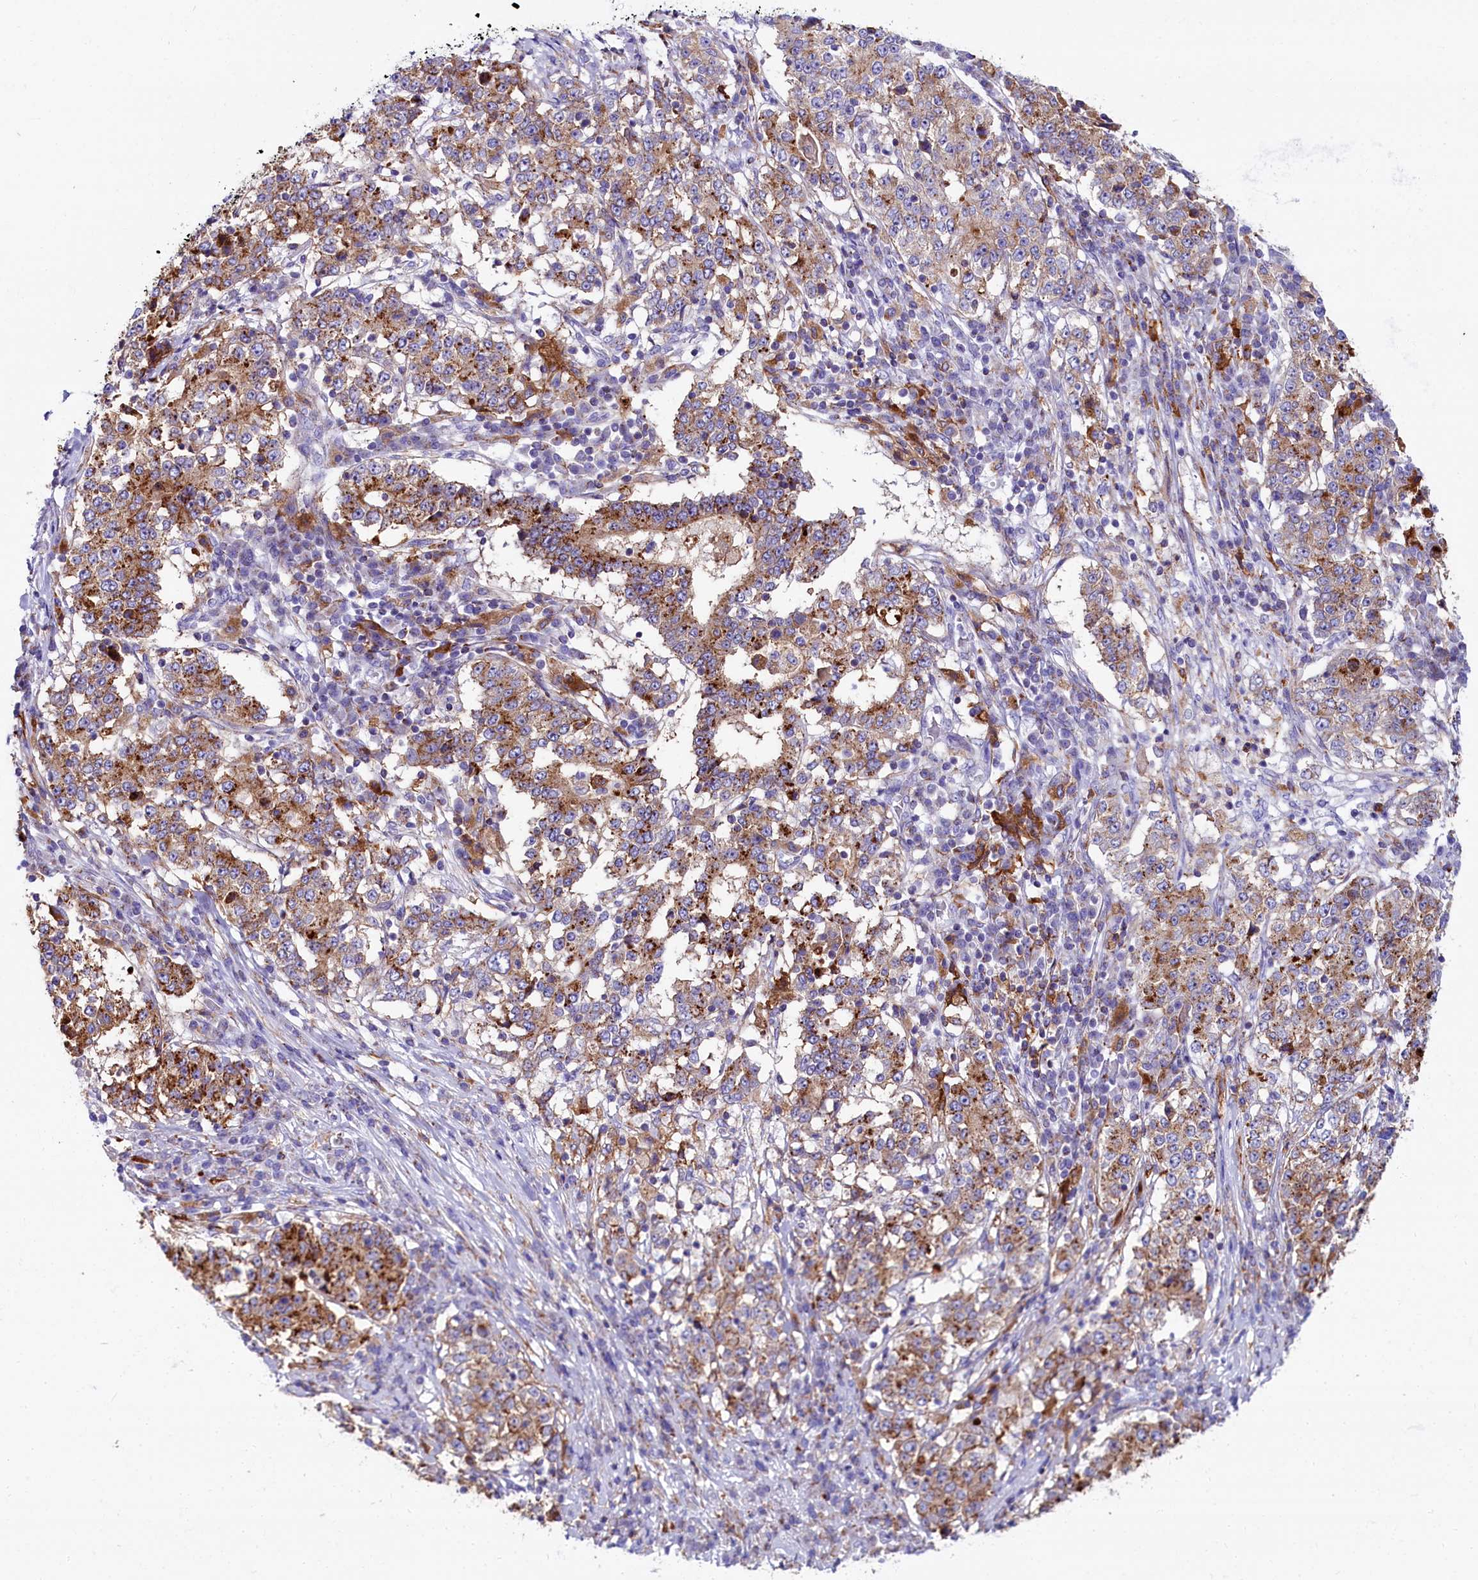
{"staining": {"intensity": "moderate", "quantity": ">75%", "location": "cytoplasmic/membranous"}, "tissue": "stomach cancer", "cell_type": "Tumor cells", "image_type": "cancer", "snomed": [{"axis": "morphology", "description": "Adenocarcinoma, NOS"}, {"axis": "topography", "description": "Stomach"}], "caption": "This is an image of immunohistochemistry (IHC) staining of stomach cancer (adenocarcinoma), which shows moderate expression in the cytoplasmic/membranous of tumor cells.", "gene": "IL20RA", "patient": {"sex": "male", "age": 59}}